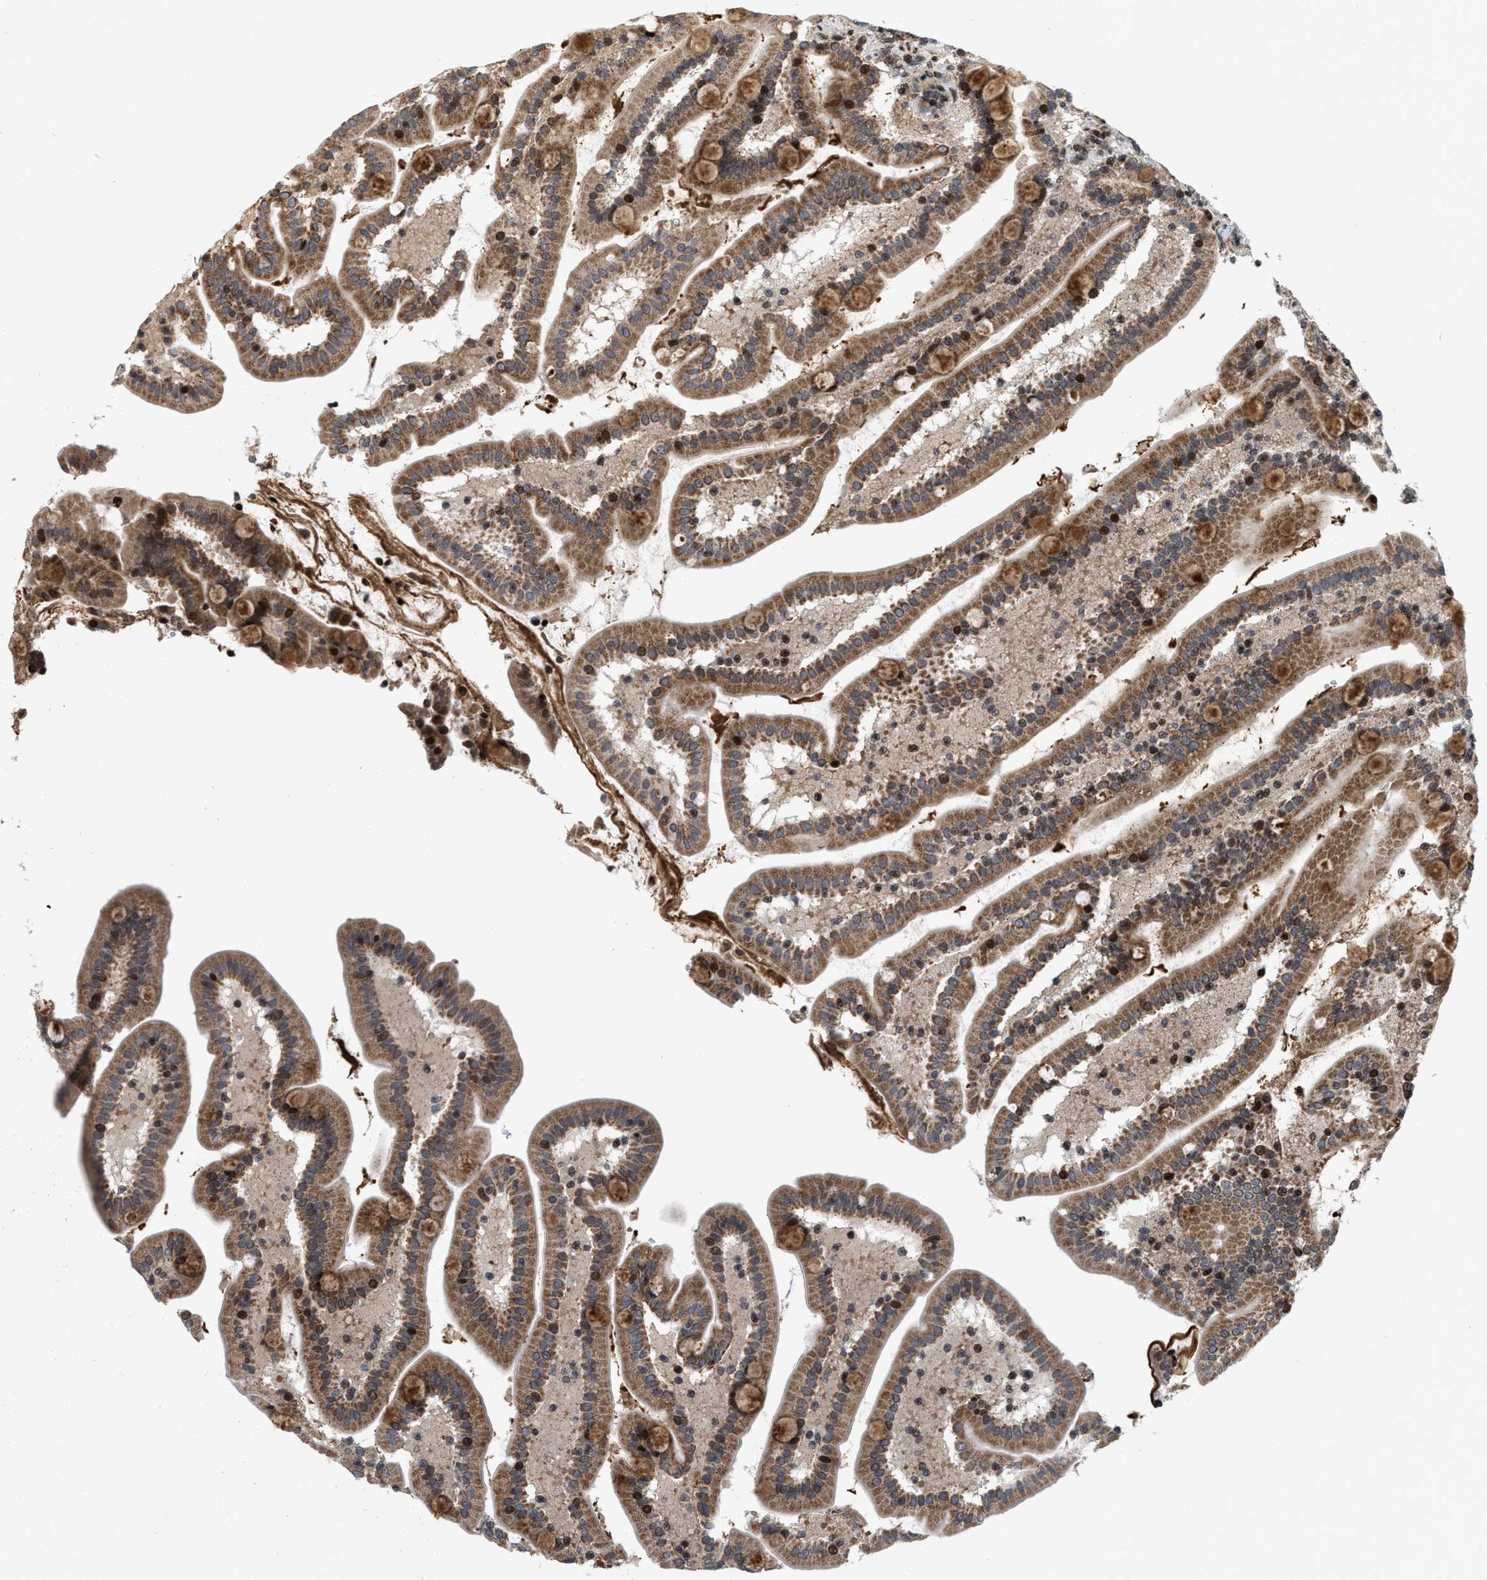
{"staining": {"intensity": "strong", "quantity": ">75%", "location": "cytoplasmic/membranous"}, "tissue": "duodenum", "cell_type": "Glandular cells", "image_type": "normal", "snomed": [{"axis": "morphology", "description": "Normal tissue, NOS"}, {"axis": "topography", "description": "Duodenum"}], "caption": "Normal duodenum shows strong cytoplasmic/membranous positivity in approximately >75% of glandular cells, visualized by immunohistochemistry.", "gene": "PDZD2", "patient": {"sex": "male", "age": 54}}